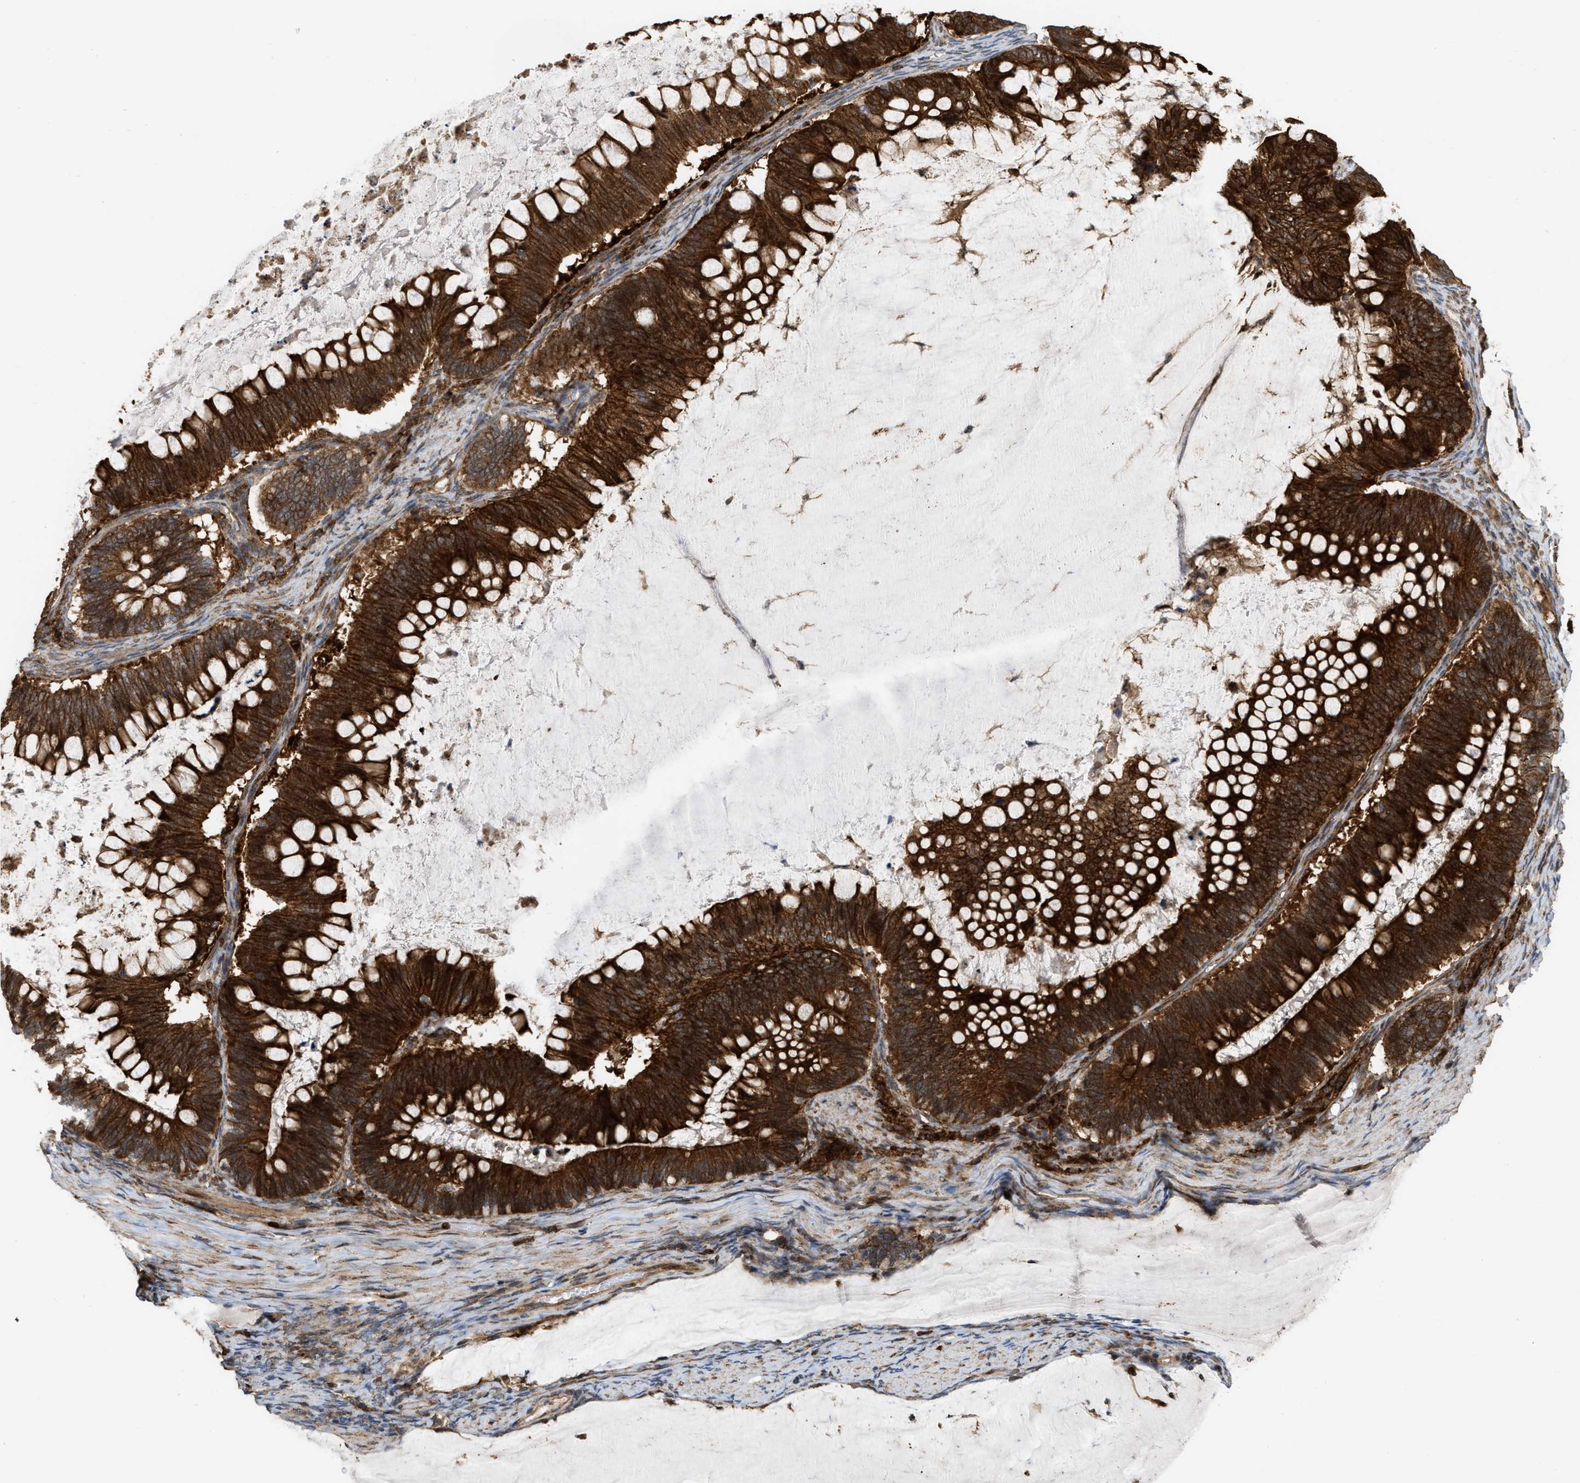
{"staining": {"intensity": "strong", "quantity": ">75%", "location": "cytoplasmic/membranous"}, "tissue": "ovarian cancer", "cell_type": "Tumor cells", "image_type": "cancer", "snomed": [{"axis": "morphology", "description": "Cystadenocarcinoma, mucinous, NOS"}, {"axis": "topography", "description": "Ovary"}], "caption": "Human mucinous cystadenocarcinoma (ovarian) stained with a protein marker demonstrates strong staining in tumor cells.", "gene": "IQCE", "patient": {"sex": "female", "age": 61}}